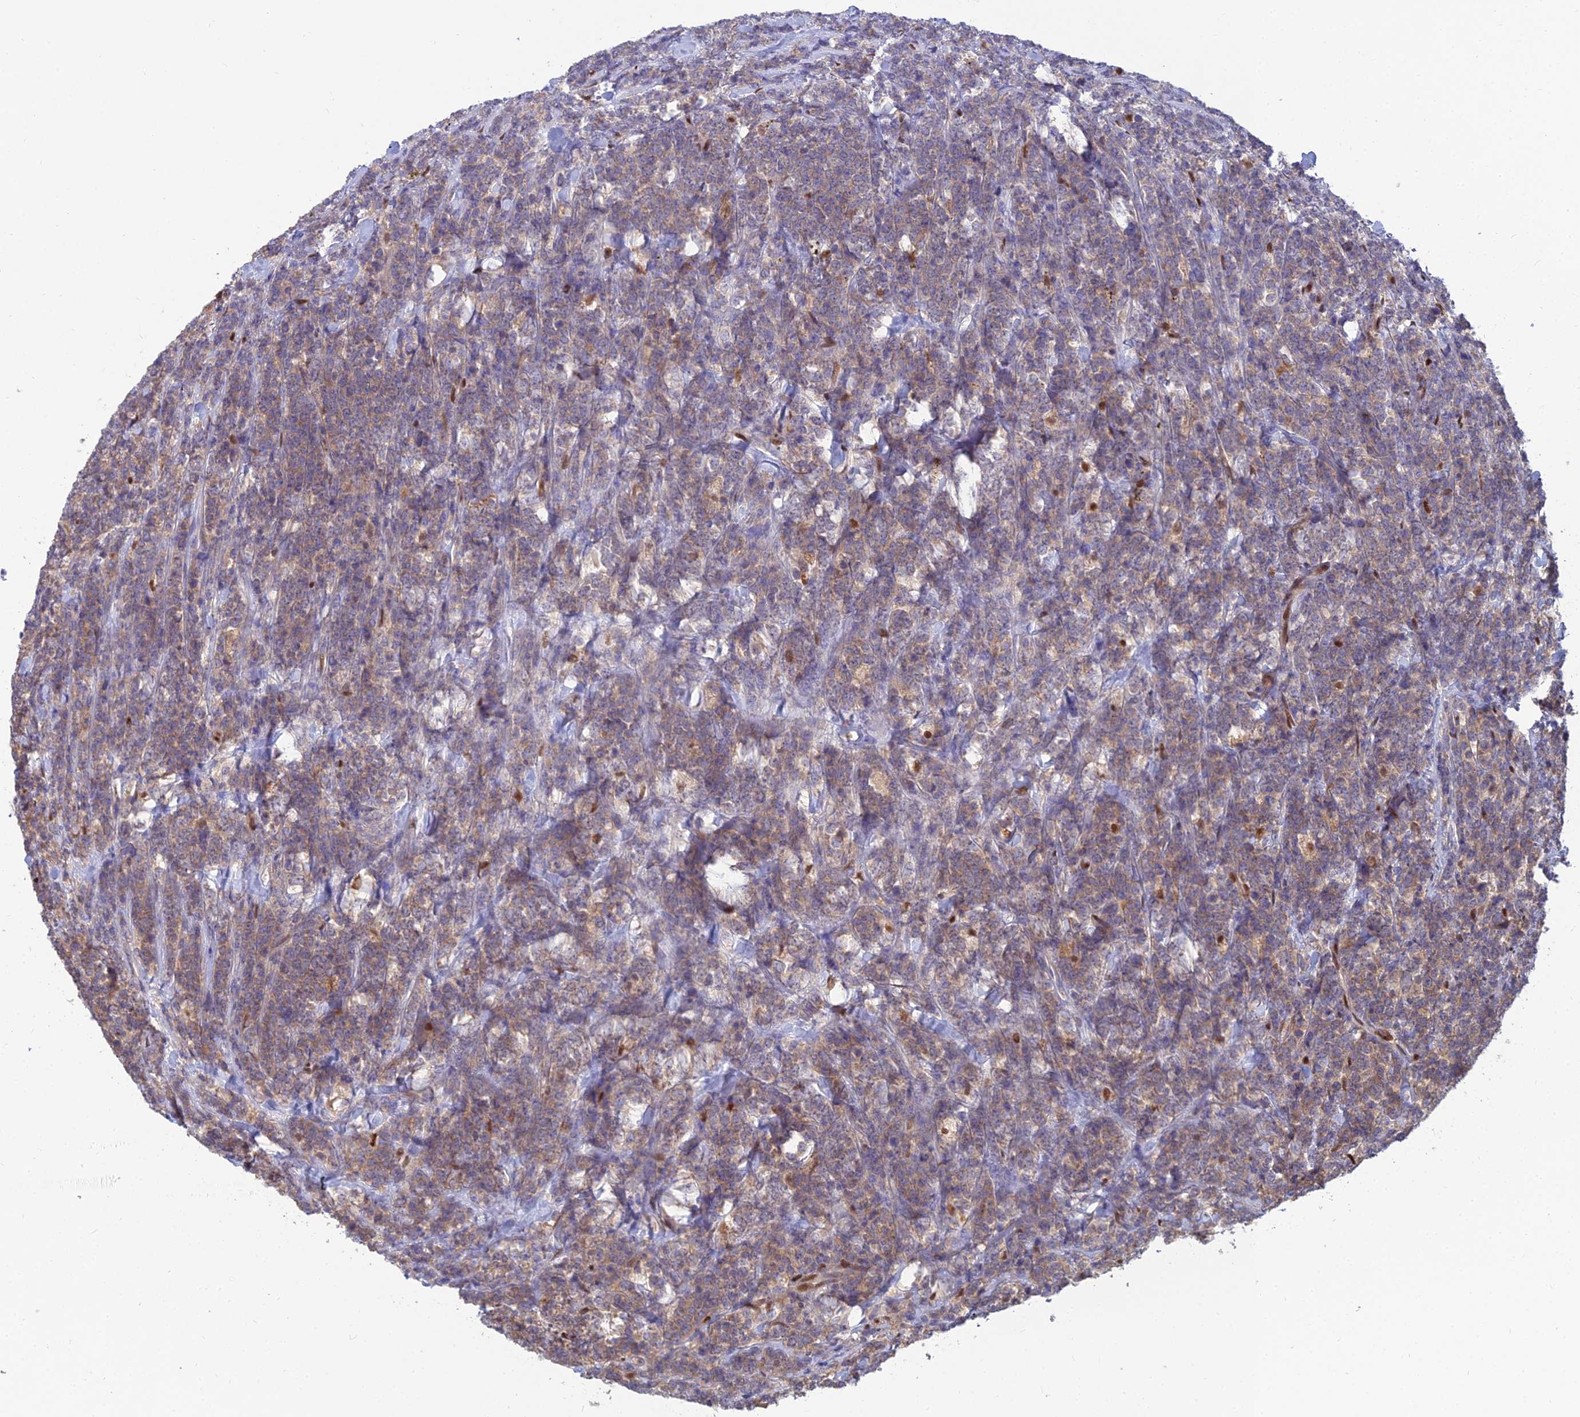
{"staining": {"intensity": "weak", "quantity": "25%-75%", "location": "cytoplasmic/membranous"}, "tissue": "lymphoma", "cell_type": "Tumor cells", "image_type": "cancer", "snomed": [{"axis": "morphology", "description": "Malignant lymphoma, non-Hodgkin's type, High grade"}, {"axis": "topography", "description": "Small intestine"}], "caption": "Protein expression analysis of high-grade malignant lymphoma, non-Hodgkin's type shows weak cytoplasmic/membranous staining in approximately 25%-75% of tumor cells.", "gene": "DNPEP", "patient": {"sex": "male", "age": 8}}